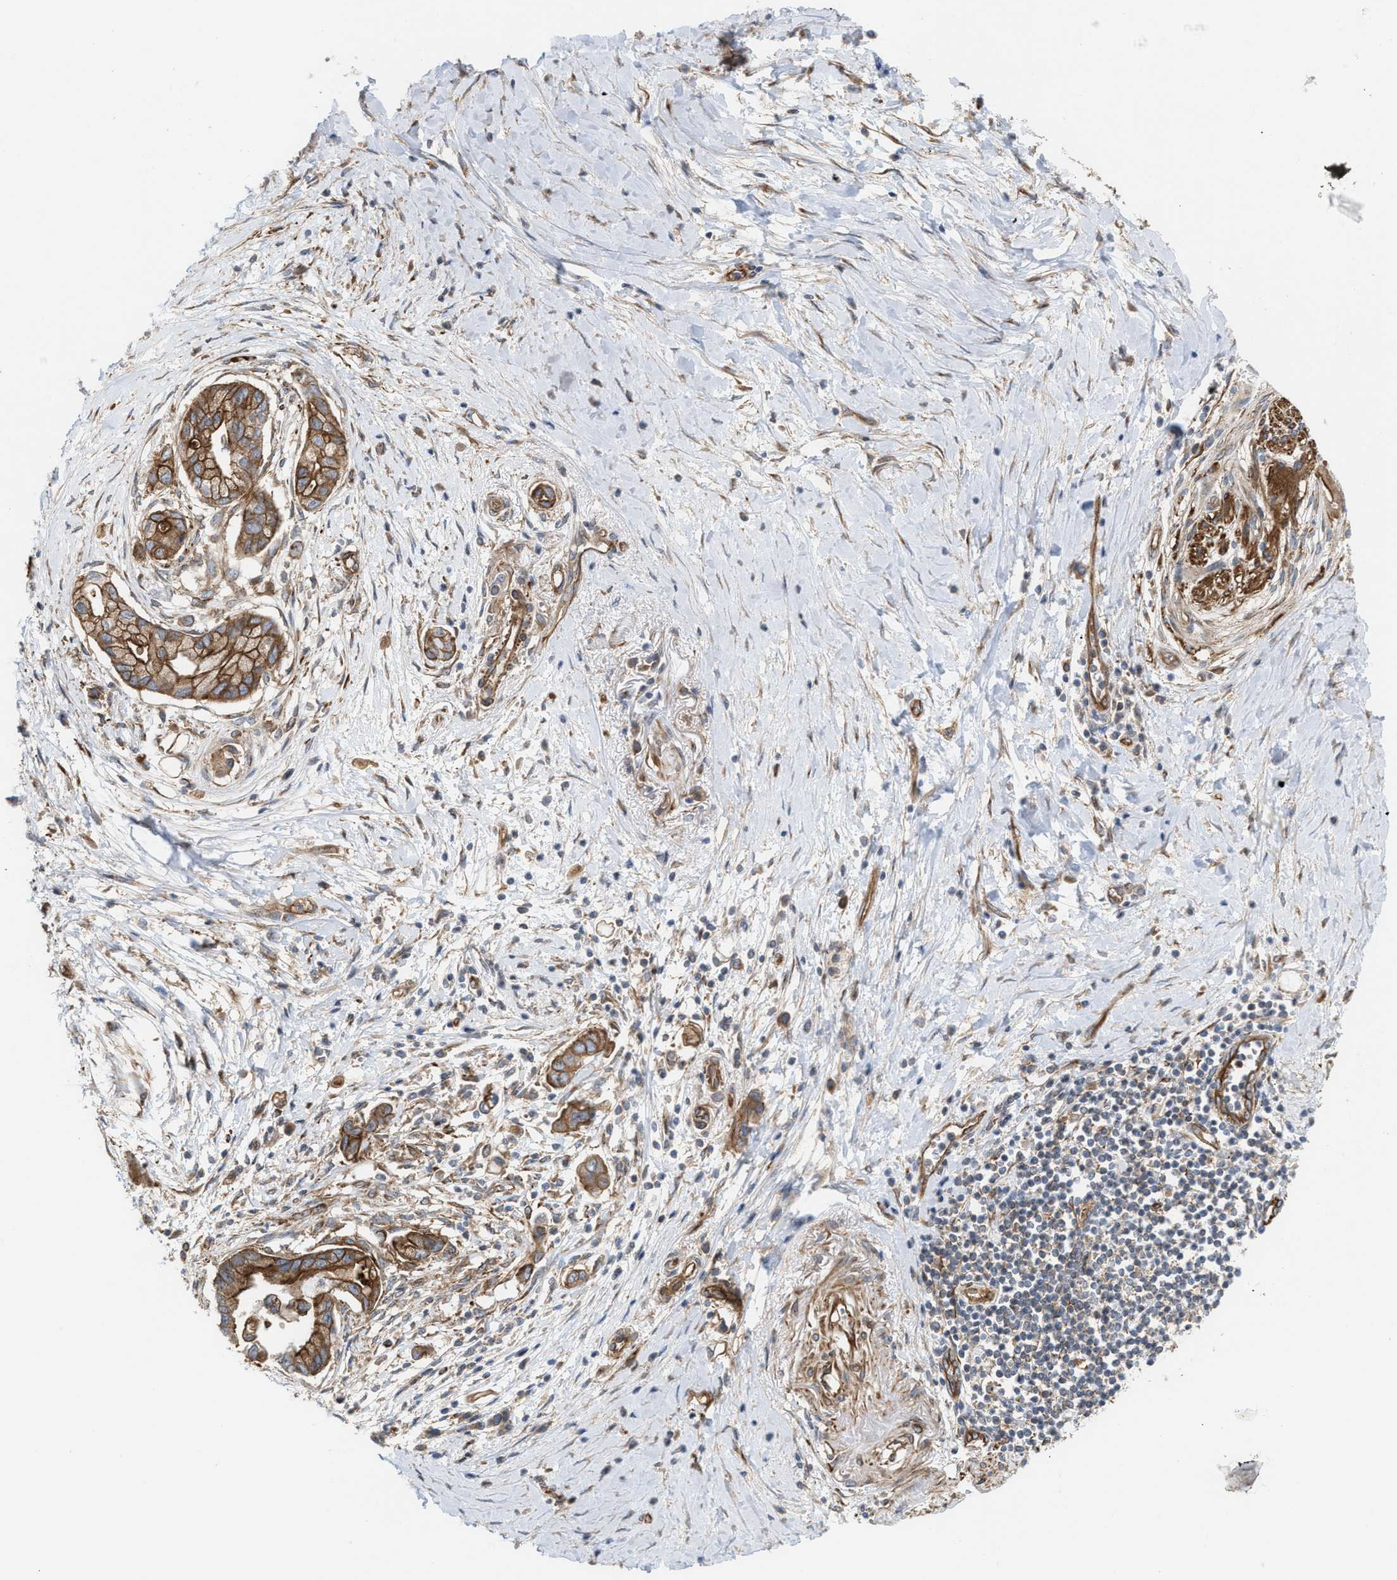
{"staining": {"intensity": "strong", "quantity": ">75%", "location": "cytoplasmic/membranous"}, "tissue": "pancreatic cancer", "cell_type": "Tumor cells", "image_type": "cancer", "snomed": [{"axis": "morphology", "description": "Adenocarcinoma, NOS"}, {"axis": "topography", "description": "Pancreas"}], "caption": "There is high levels of strong cytoplasmic/membranous staining in tumor cells of adenocarcinoma (pancreatic), as demonstrated by immunohistochemical staining (brown color).", "gene": "EPS15L1", "patient": {"sex": "male", "age": 59}}